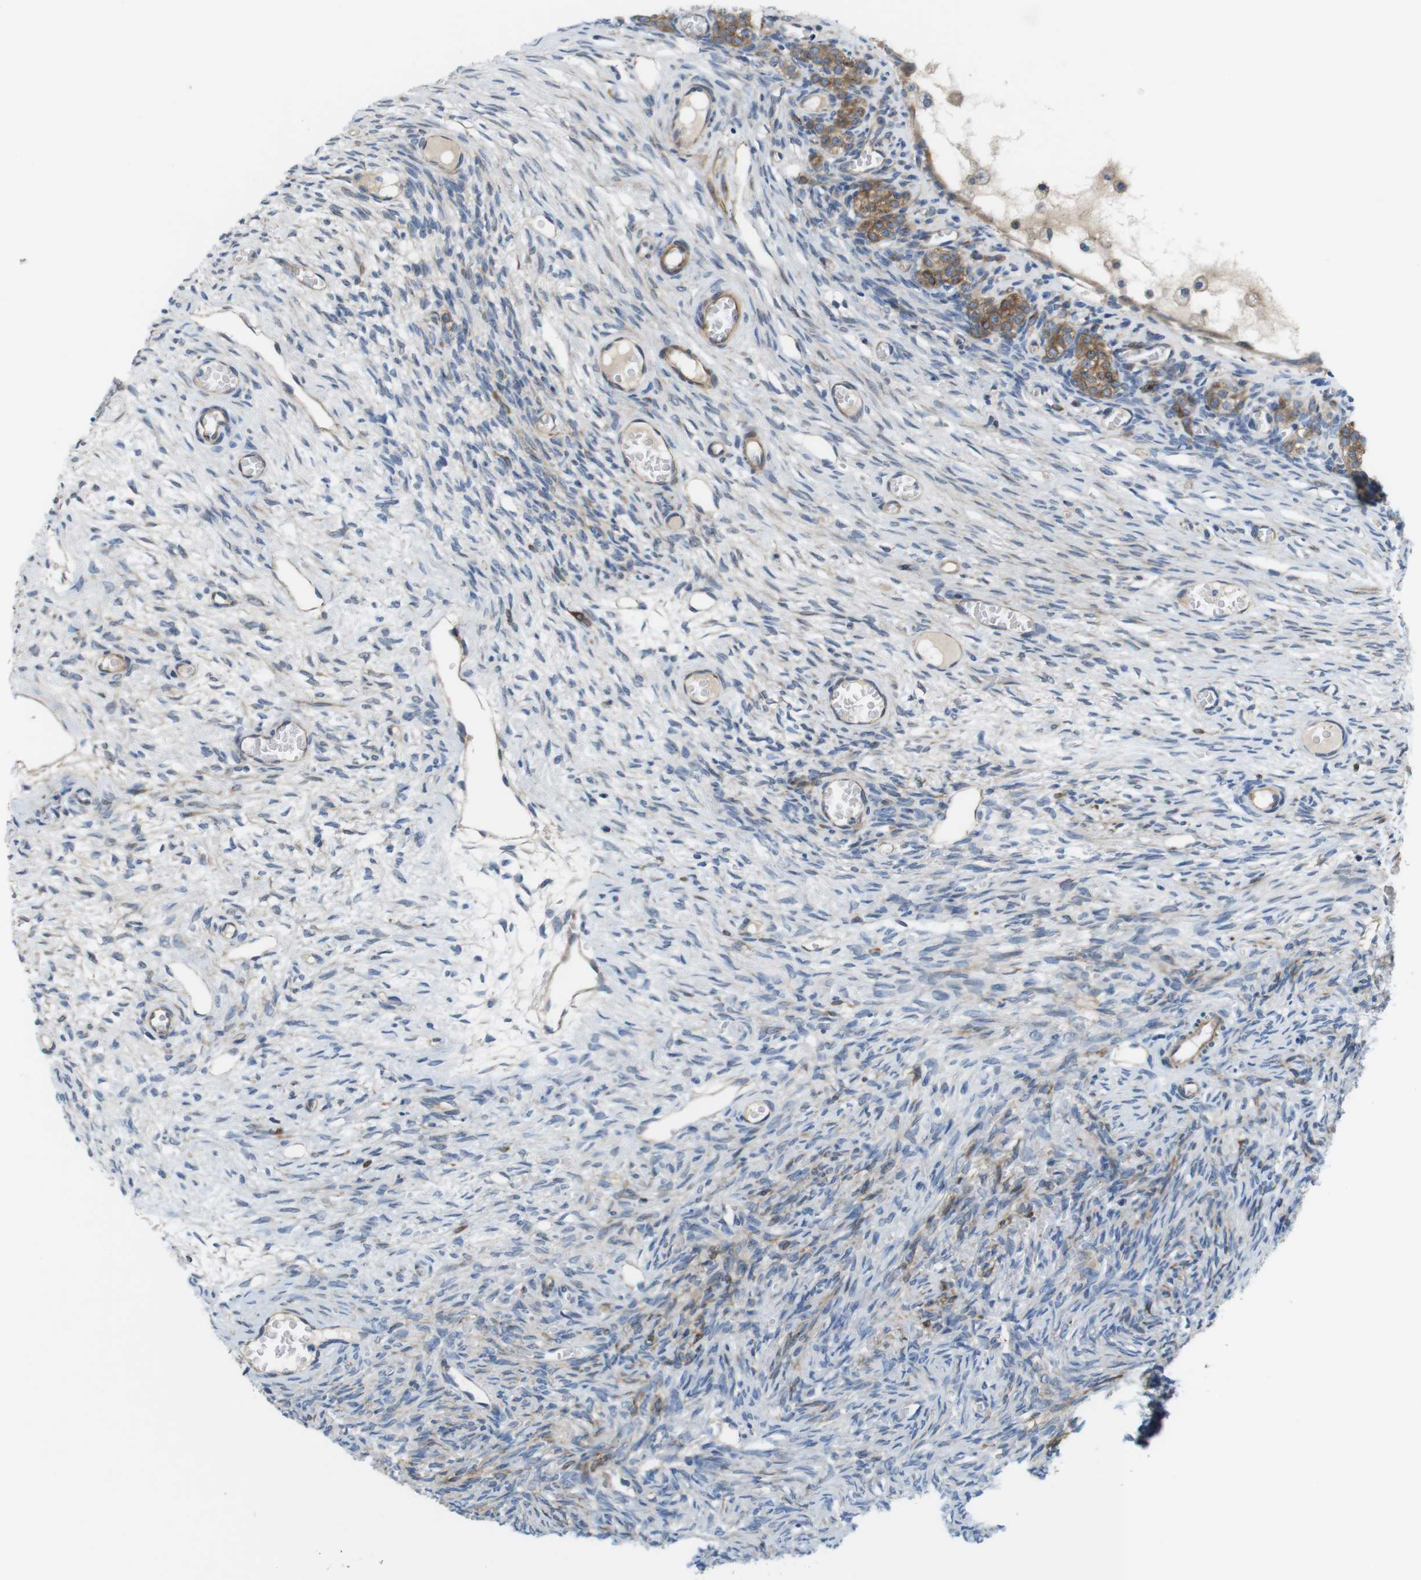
{"staining": {"intensity": "moderate", "quantity": ">75%", "location": "cytoplasmic/membranous"}, "tissue": "ovary", "cell_type": "Follicle cells", "image_type": "normal", "snomed": [{"axis": "morphology", "description": "Normal tissue, NOS"}, {"axis": "topography", "description": "Ovary"}], "caption": "The immunohistochemical stain shows moderate cytoplasmic/membranous staining in follicle cells of normal ovary. (DAB (3,3'-diaminobenzidine) = brown stain, brightfield microscopy at high magnification).", "gene": "DCLK1", "patient": {"sex": "female", "age": 27}}